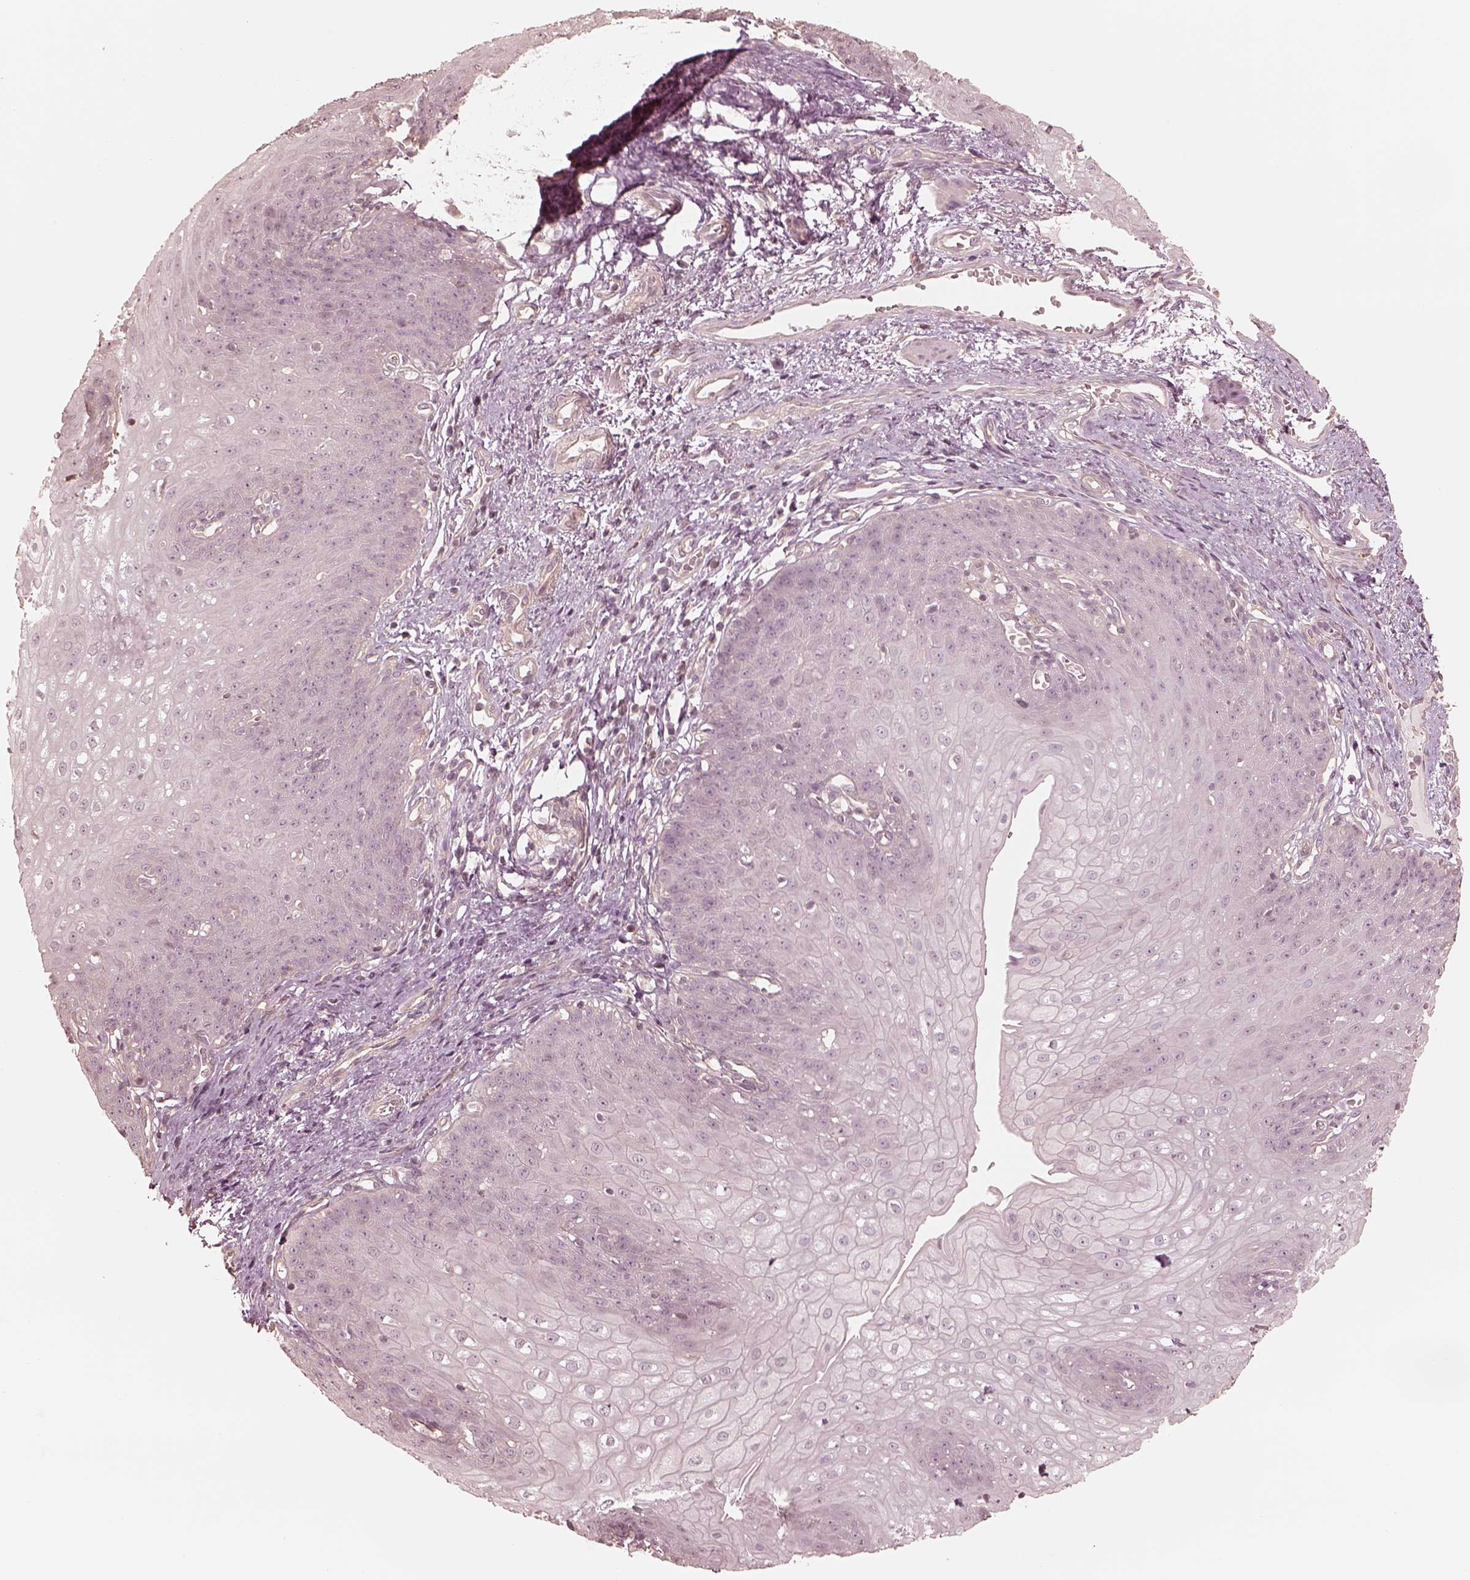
{"staining": {"intensity": "negative", "quantity": "none", "location": "none"}, "tissue": "esophagus", "cell_type": "Squamous epithelial cells", "image_type": "normal", "snomed": [{"axis": "morphology", "description": "Normal tissue, NOS"}, {"axis": "topography", "description": "Esophagus"}], "caption": "DAB (3,3'-diaminobenzidine) immunohistochemical staining of benign human esophagus exhibits no significant staining in squamous epithelial cells. The staining is performed using DAB brown chromogen with nuclei counter-stained in using hematoxylin.", "gene": "KIF5C", "patient": {"sex": "male", "age": 71}}